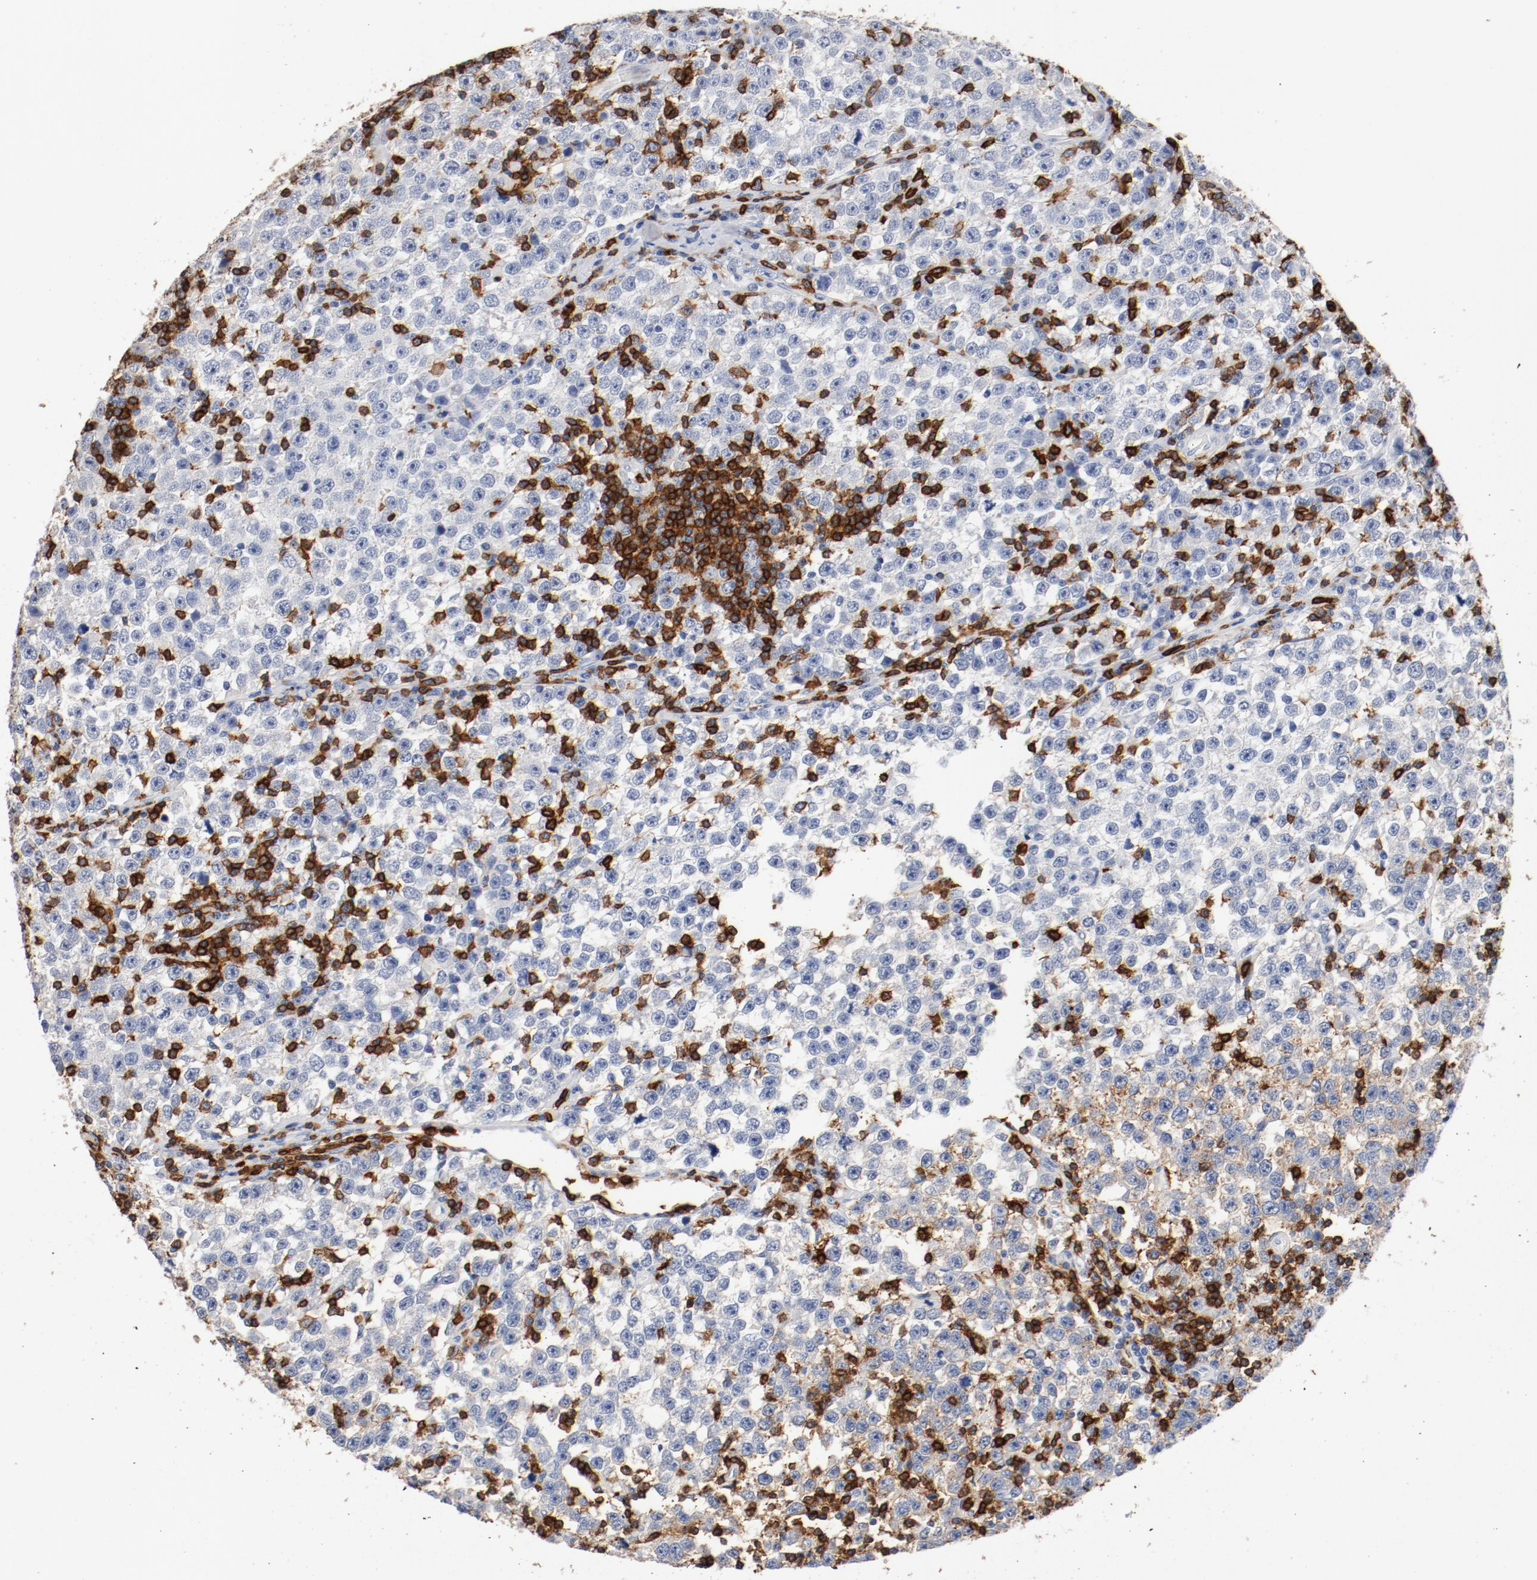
{"staining": {"intensity": "negative", "quantity": "none", "location": "none"}, "tissue": "testis cancer", "cell_type": "Tumor cells", "image_type": "cancer", "snomed": [{"axis": "morphology", "description": "Seminoma, NOS"}, {"axis": "topography", "description": "Testis"}], "caption": "High power microscopy photomicrograph of an IHC micrograph of testis cancer, revealing no significant staining in tumor cells. The staining was performed using DAB to visualize the protein expression in brown, while the nuclei were stained in blue with hematoxylin (Magnification: 20x).", "gene": "CD247", "patient": {"sex": "male", "age": 43}}